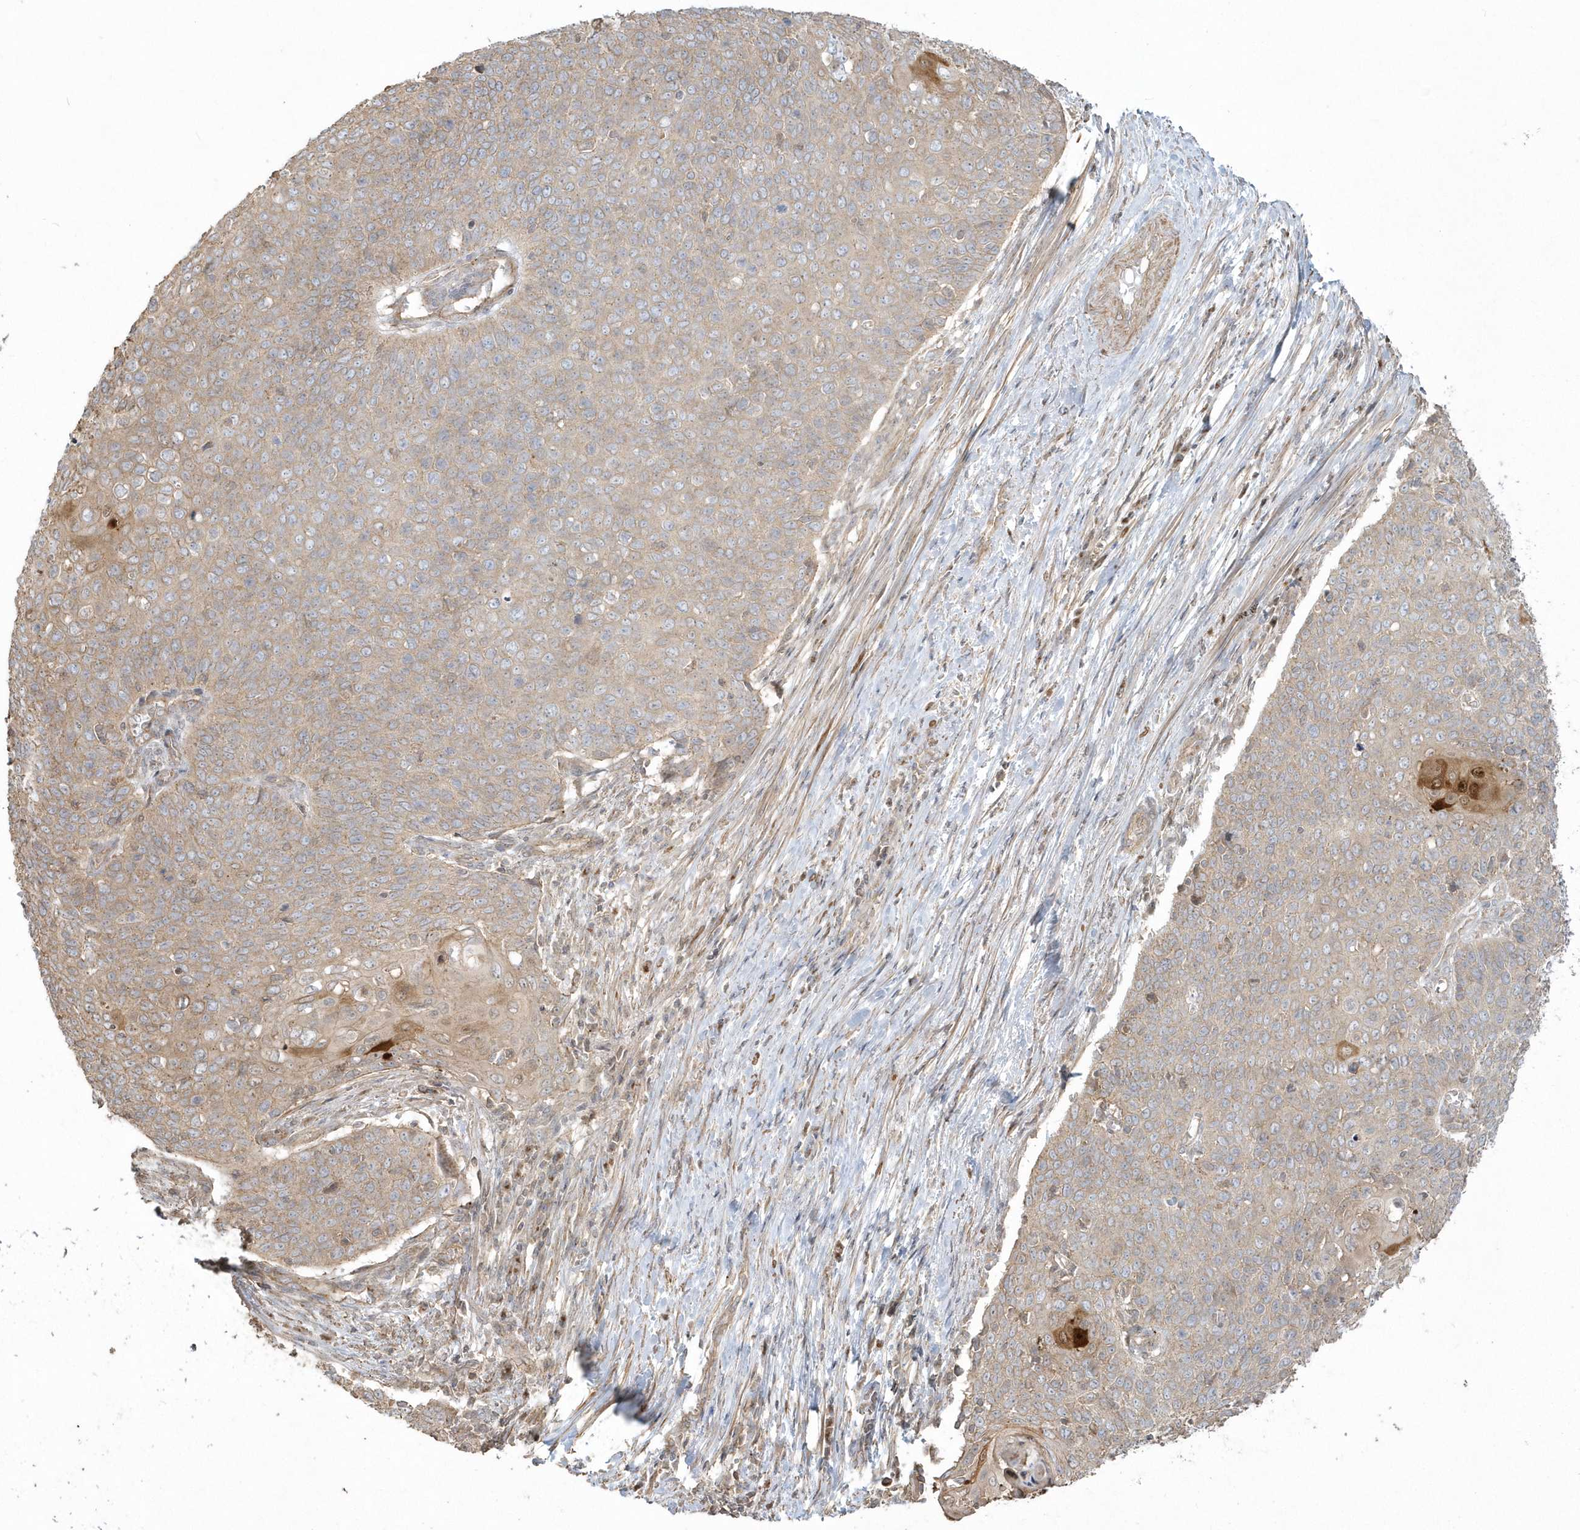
{"staining": {"intensity": "weak", "quantity": "<25%", "location": "cytoplasmic/membranous"}, "tissue": "cervical cancer", "cell_type": "Tumor cells", "image_type": "cancer", "snomed": [{"axis": "morphology", "description": "Squamous cell carcinoma, NOS"}, {"axis": "topography", "description": "Cervix"}], "caption": "Immunohistochemical staining of human cervical cancer demonstrates no significant positivity in tumor cells. (Stains: DAB immunohistochemistry with hematoxylin counter stain, Microscopy: brightfield microscopy at high magnification).", "gene": "ARMC8", "patient": {"sex": "female", "age": 39}}